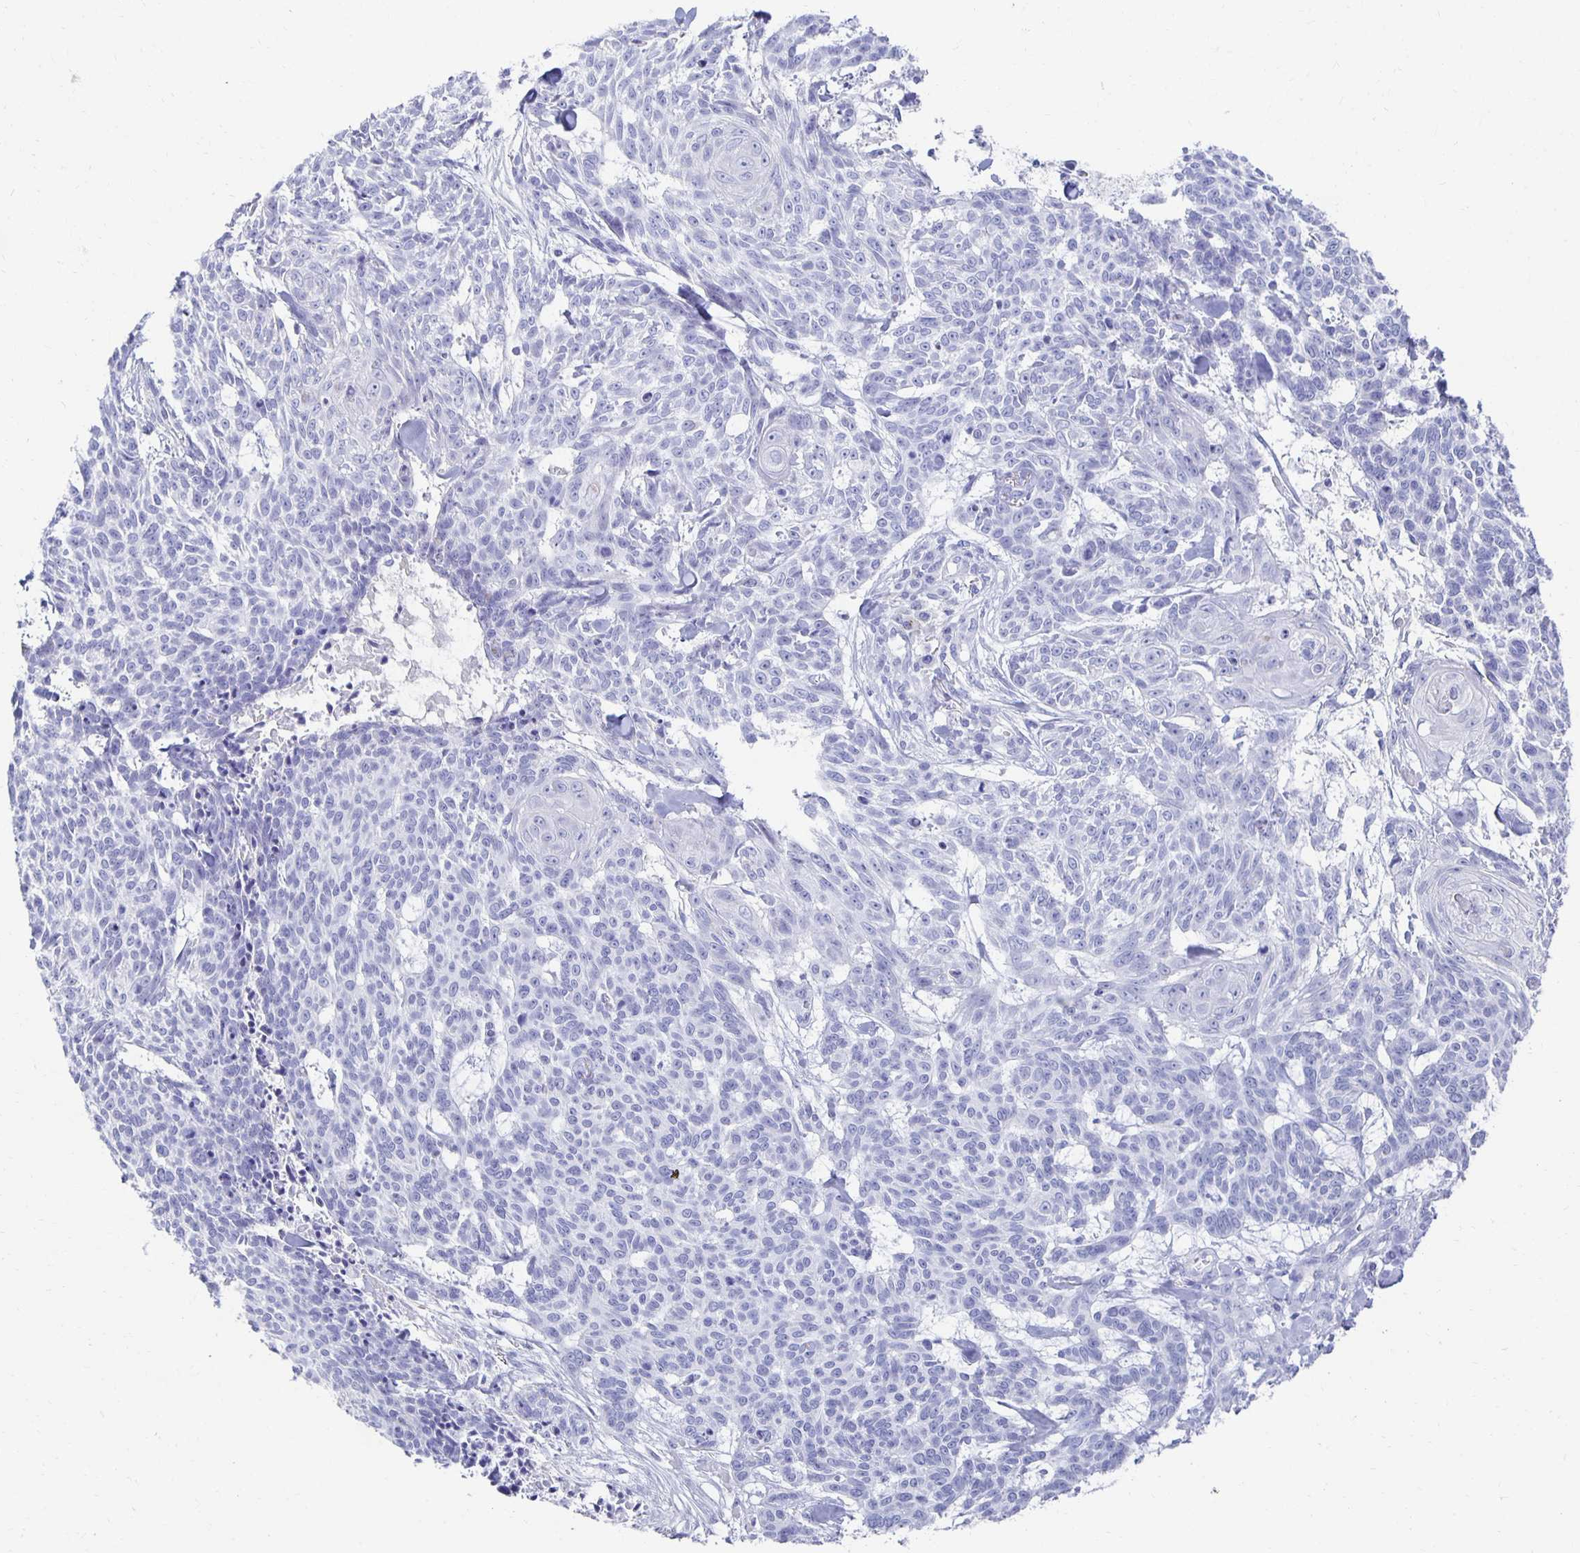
{"staining": {"intensity": "negative", "quantity": "none", "location": "none"}, "tissue": "skin cancer", "cell_type": "Tumor cells", "image_type": "cancer", "snomed": [{"axis": "morphology", "description": "Basal cell carcinoma"}, {"axis": "topography", "description": "Skin"}], "caption": "High power microscopy micrograph of an immunohistochemistry histopathology image of skin basal cell carcinoma, revealing no significant staining in tumor cells. (DAB (3,3'-diaminobenzidine) IHC with hematoxylin counter stain).", "gene": "PRDM7", "patient": {"sex": "female", "age": 93}}